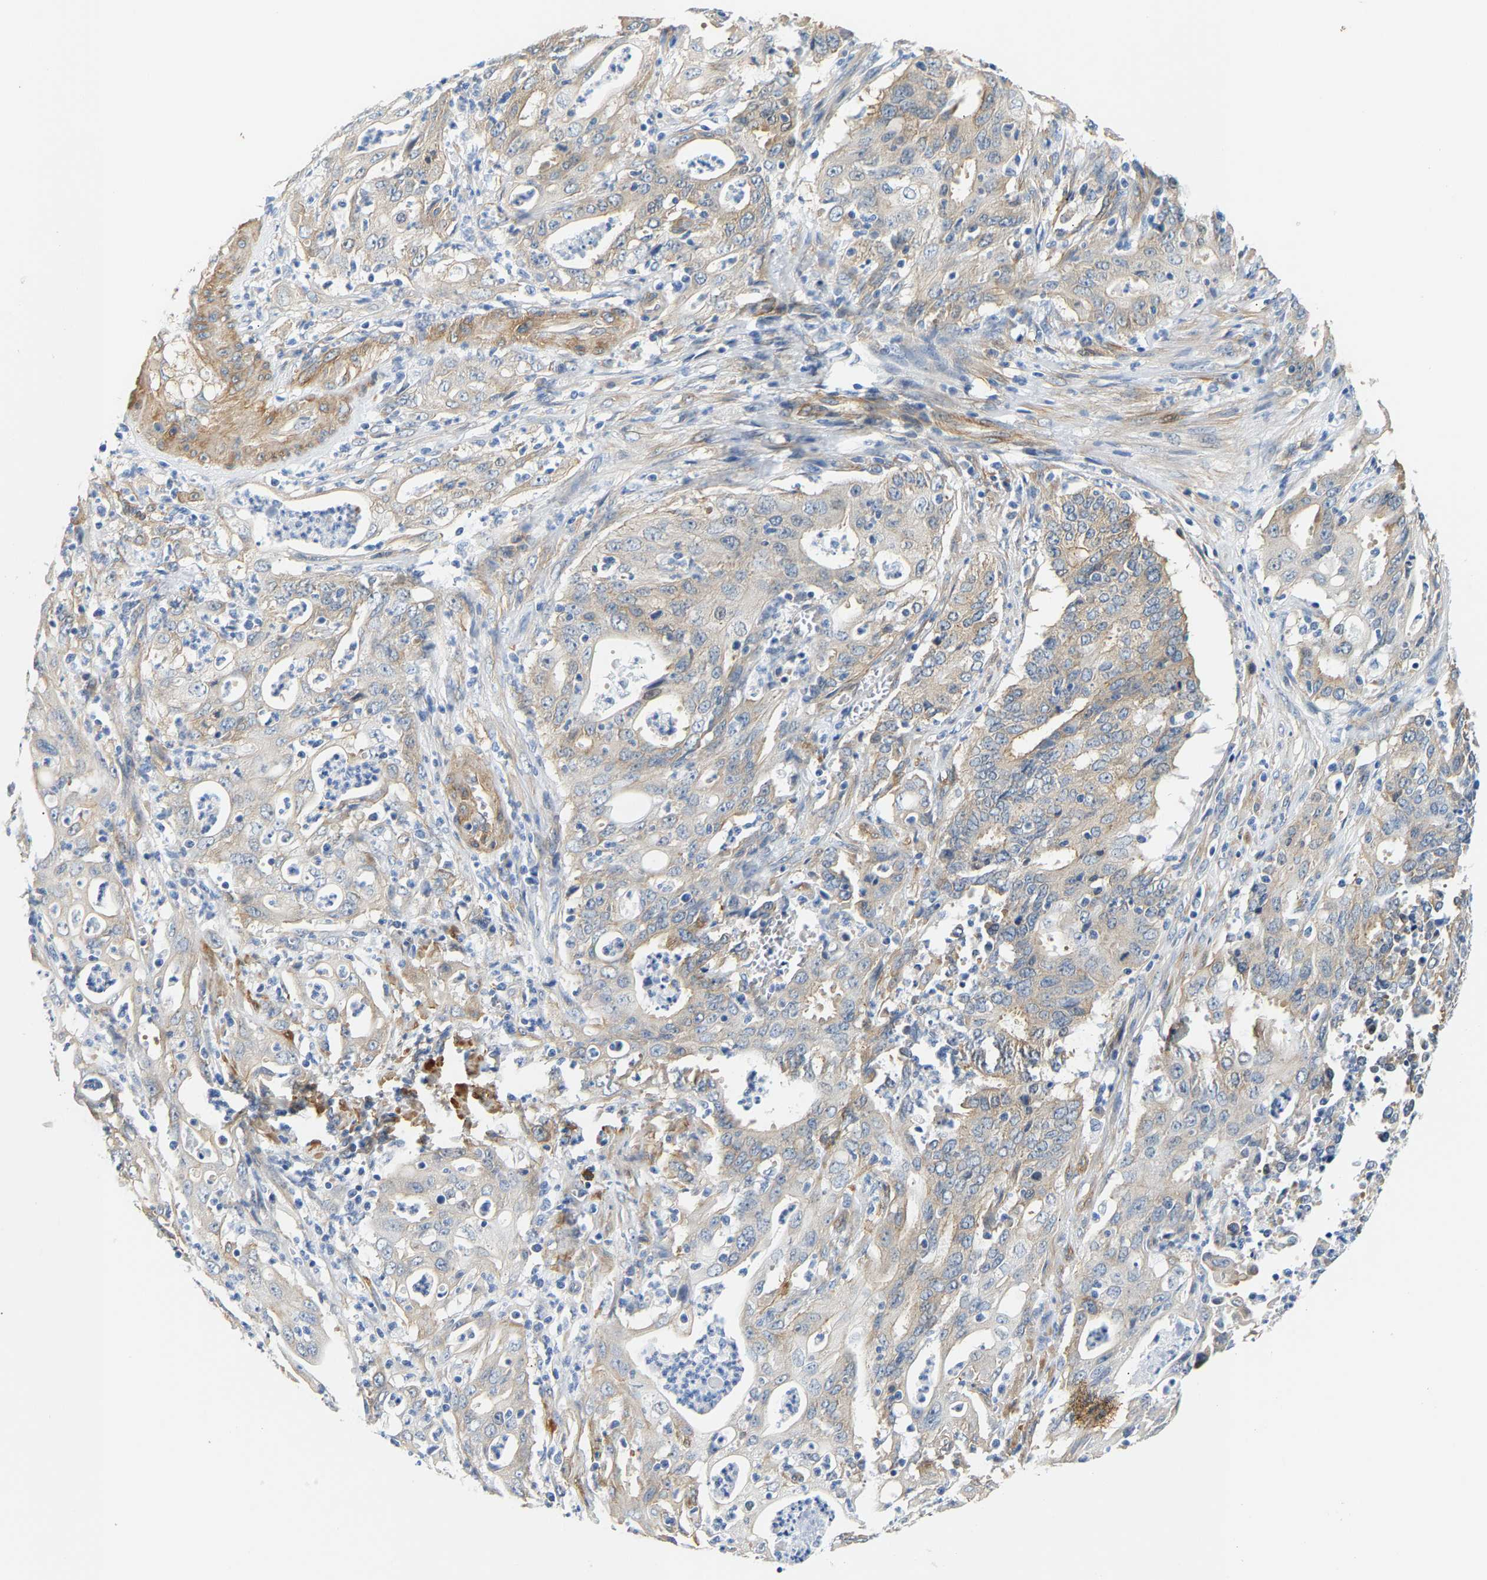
{"staining": {"intensity": "moderate", "quantity": "<25%", "location": "cytoplasmic/membranous"}, "tissue": "cervical cancer", "cell_type": "Tumor cells", "image_type": "cancer", "snomed": [{"axis": "morphology", "description": "Adenocarcinoma, NOS"}, {"axis": "topography", "description": "Cervix"}], "caption": "Immunohistochemical staining of human cervical adenocarcinoma reveals moderate cytoplasmic/membranous protein positivity in about <25% of tumor cells. (Stains: DAB (3,3'-diaminobenzidine) in brown, nuclei in blue, Microscopy: brightfield microscopy at high magnification).", "gene": "PAWR", "patient": {"sex": "female", "age": 44}}